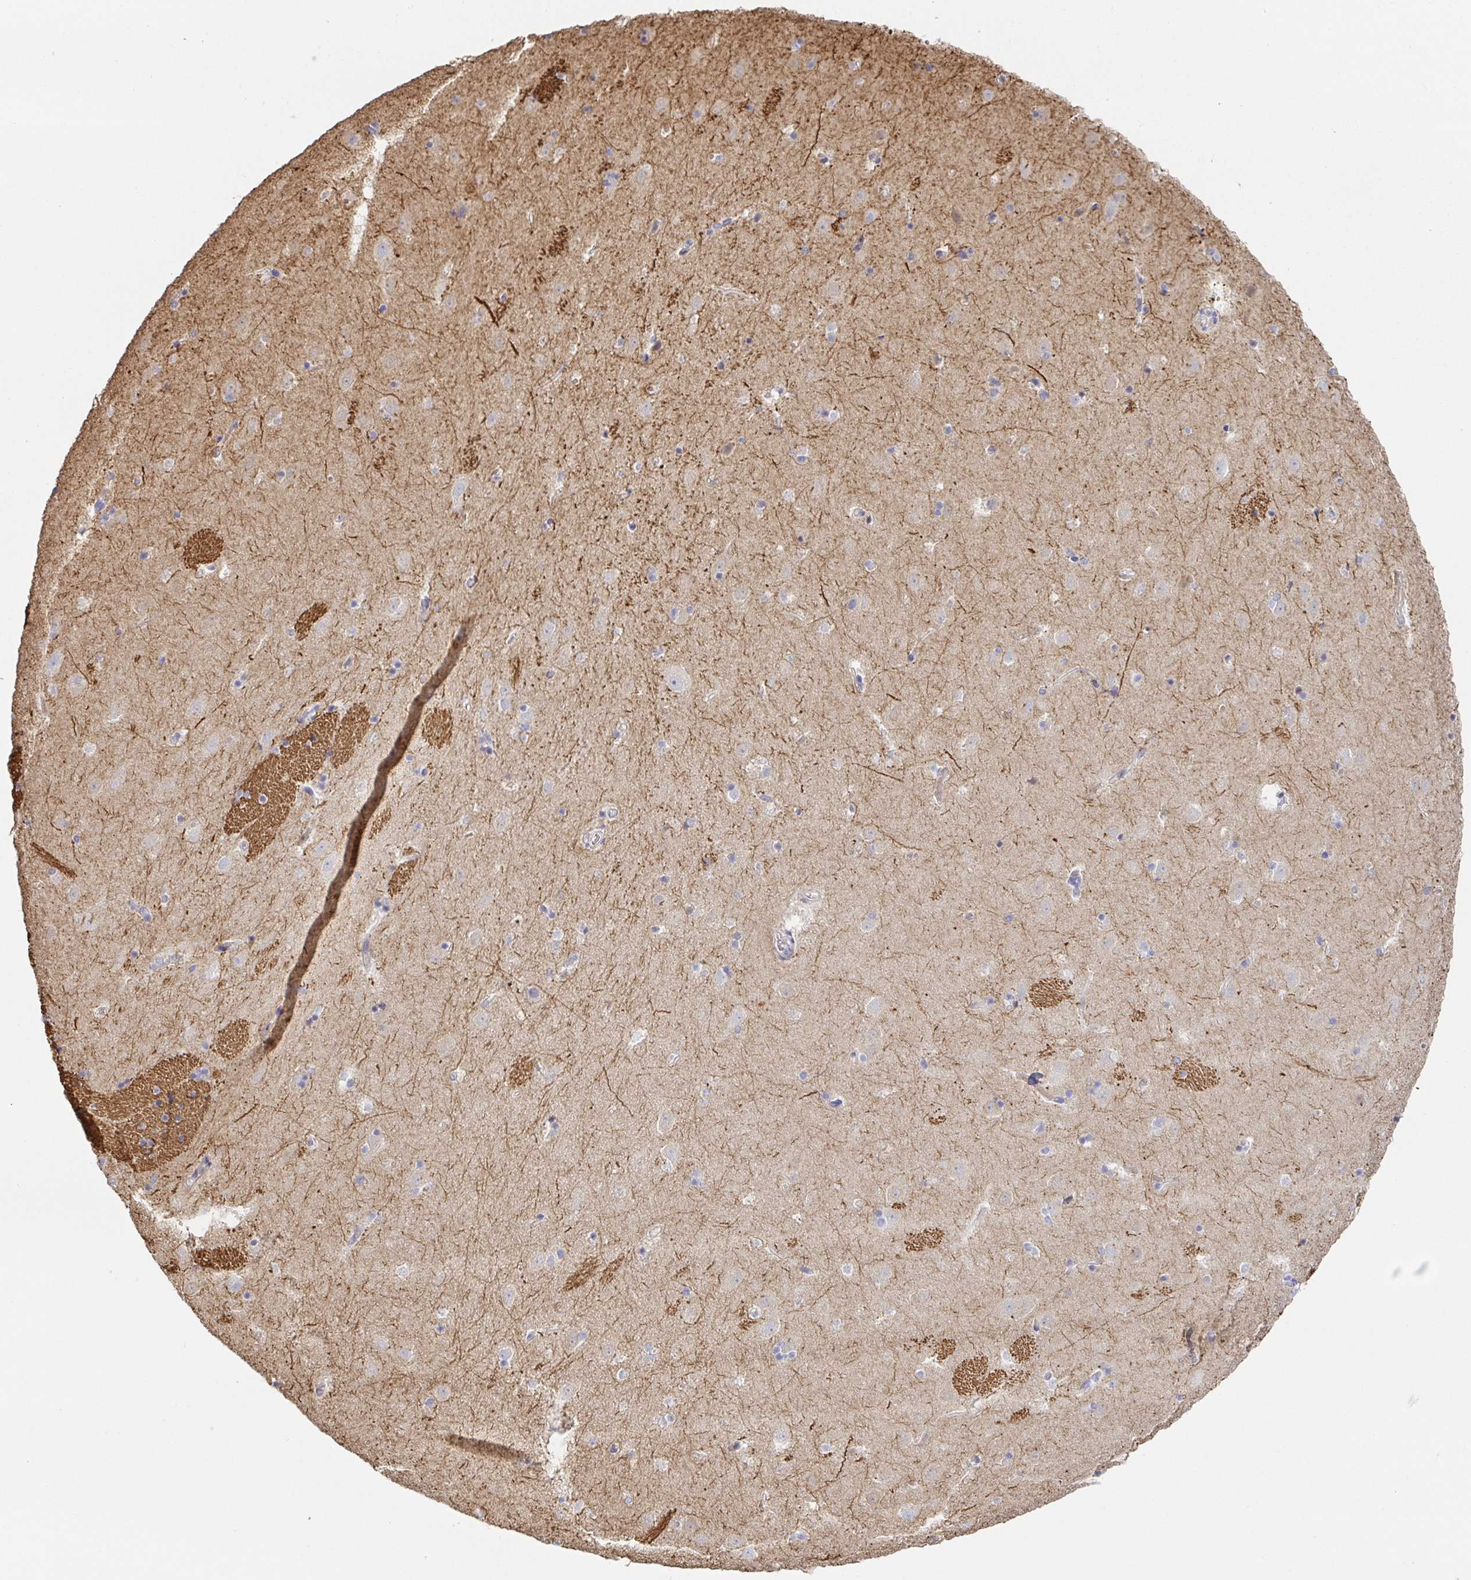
{"staining": {"intensity": "negative", "quantity": "none", "location": "none"}, "tissue": "caudate", "cell_type": "Glial cells", "image_type": "normal", "snomed": [{"axis": "morphology", "description": "Normal tissue, NOS"}, {"axis": "topography", "description": "Lateral ventricle wall"}], "caption": "IHC micrograph of unremarkable human caudate stained for a protein (brown), which demonstrates no expression in glial cells. (Stains: DAB (3,3'-diaminobenzidine) IHC with hematoxylin counter stain, Microscopy: brightfield microscopy at high magnification).", "gene": "ANO5", "patient": {"sex": "male", "age": 37}}